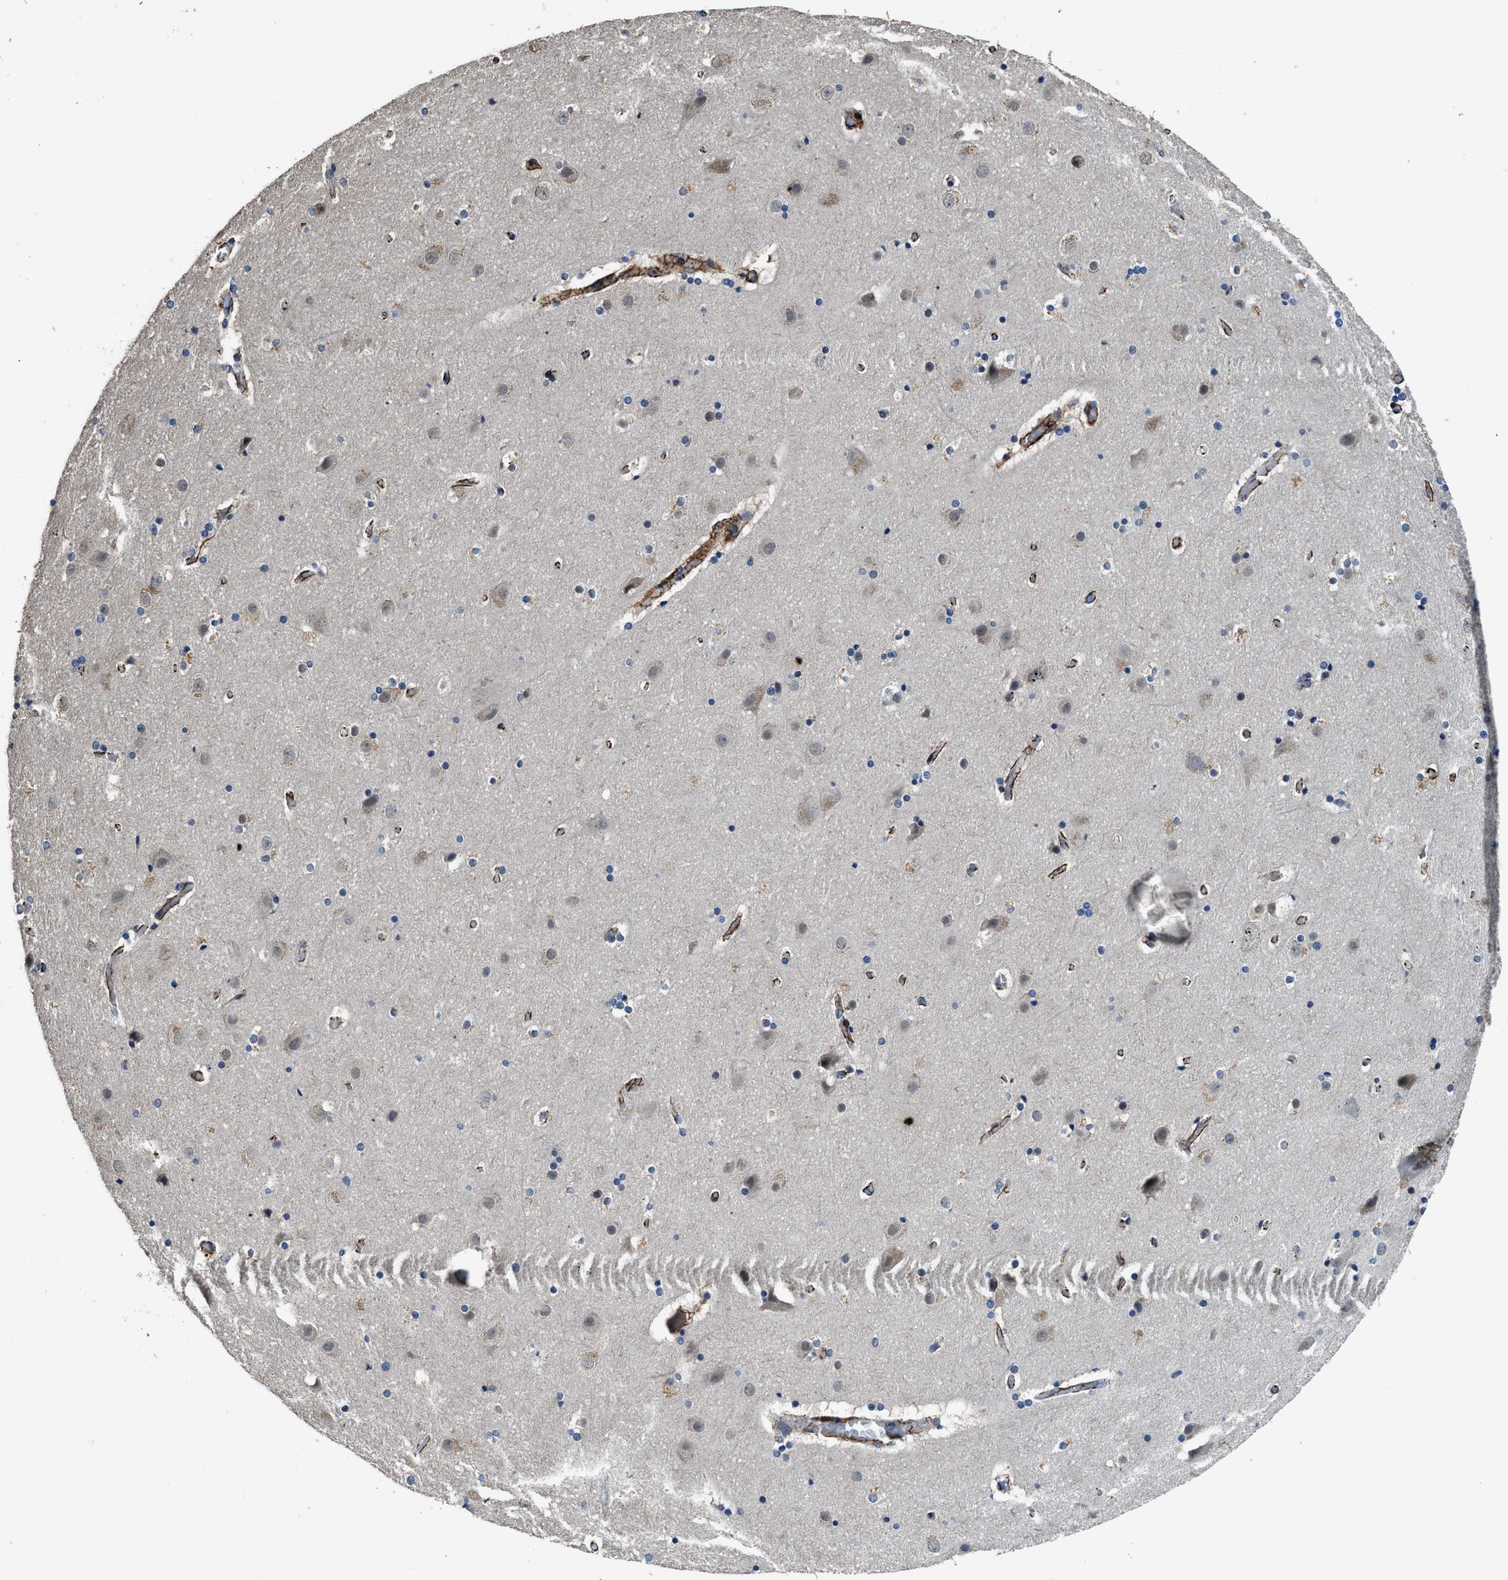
{"staining": {"intensity": "weak", "quantity": ">75%", "location": "cytoplasmic/membranous"}, "tissue": "cerebral cortex", "cell_type": "Endothelial cells", "image_type": "normal", "snomed": [{"axis": "morphology", "description": "Normal tissue, NOS"}, {"axis": "topography", "description": "Cerebral cortex"}], "caption": "A brown stain labels weak cytoplasmic/membranous staining of a protein in endothelial cells of normal cerebral cortex.", "gene": "SYNM", "patient": {"sex": "male", "age": 57}}